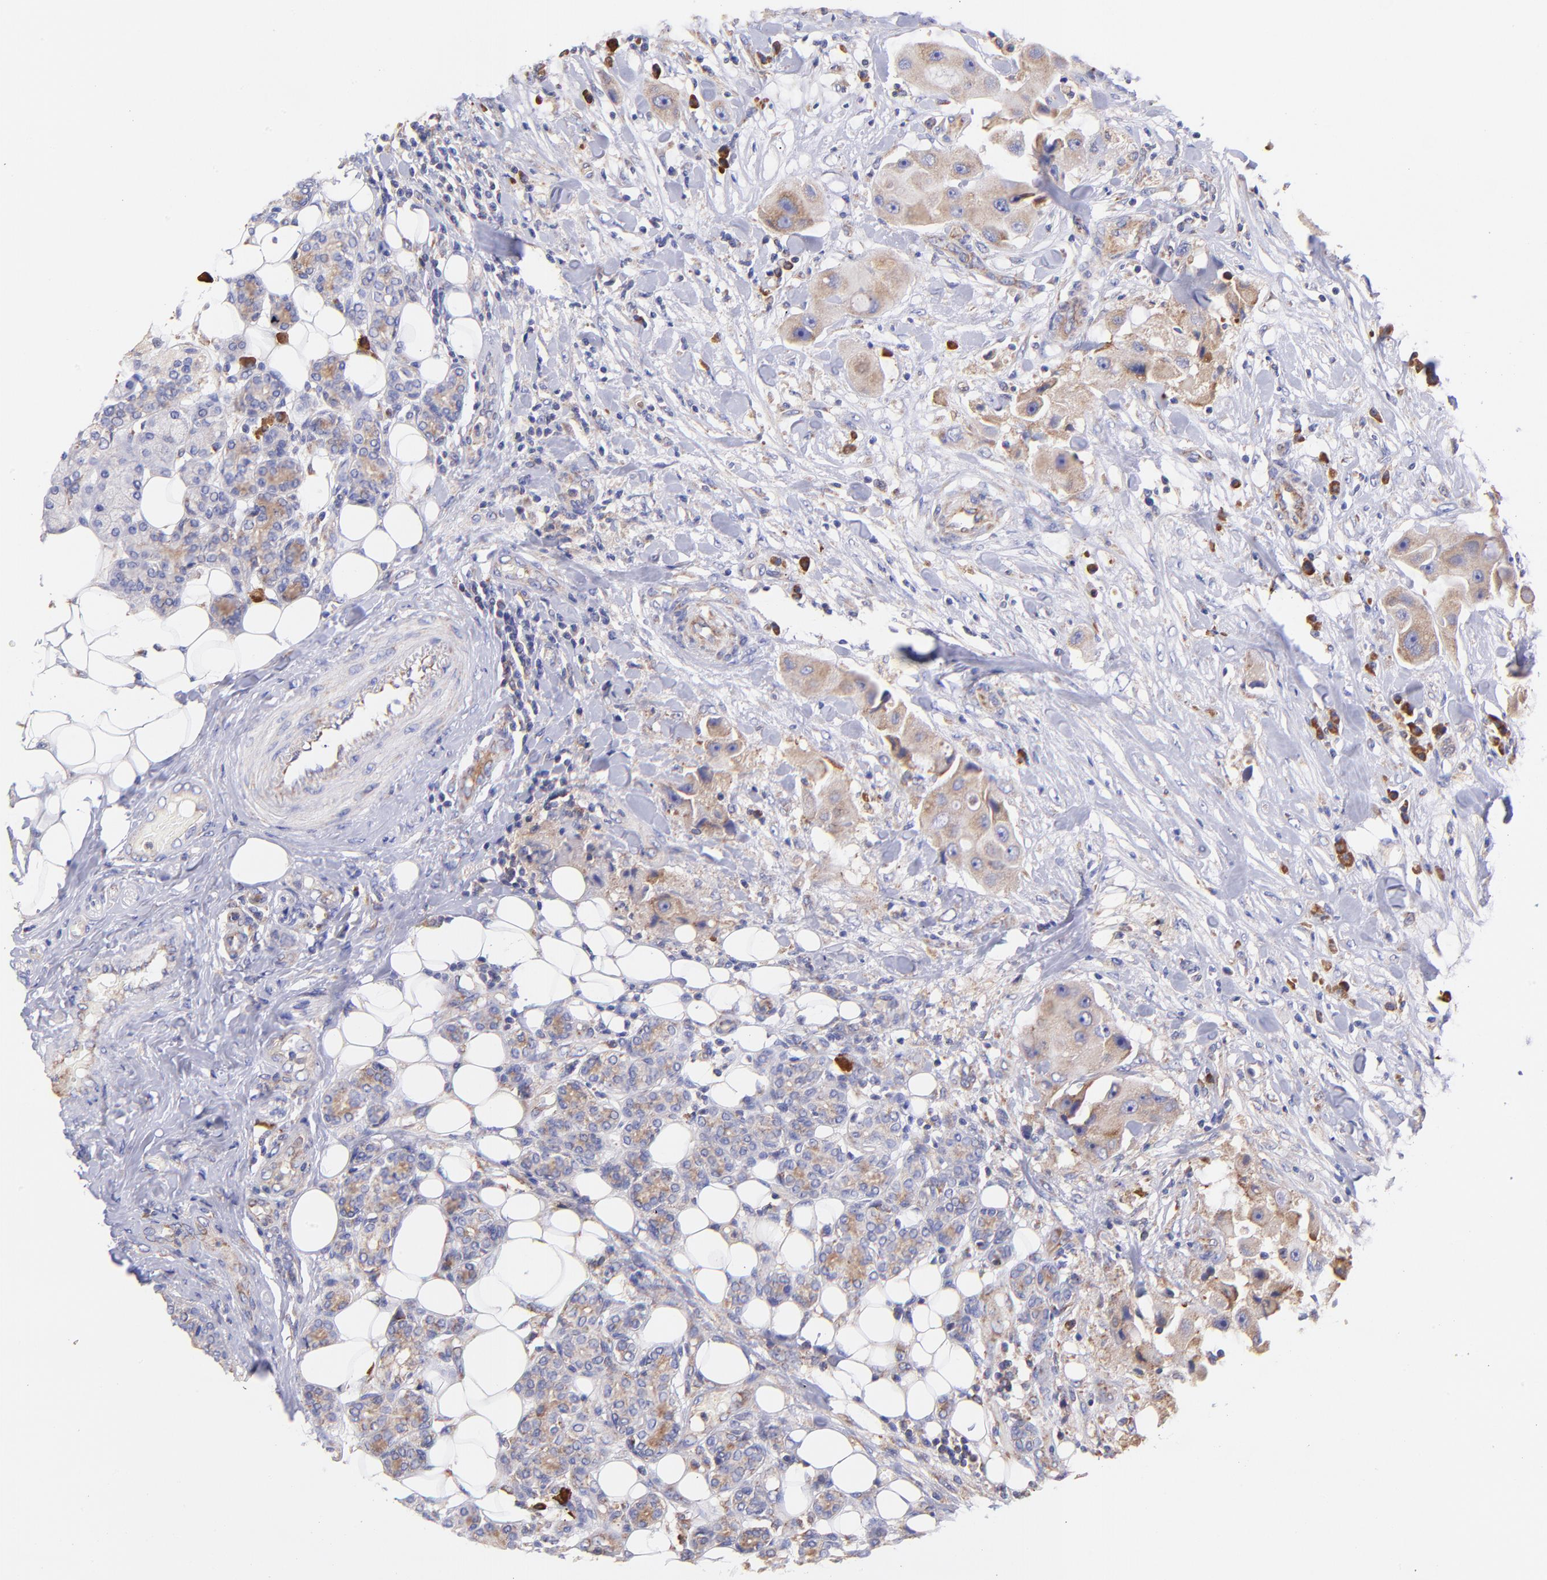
{"staining": {"intensity": "weak", "quantity": ">75%", "location": "cytoplasmic/membranous"}, "tissue": "head and neck cancer", "cell_type": "Tumor cells", "image_type": "cancer", "snomed": [{"axis": "morphology", "description": "Normal tissue, NOS"}, {"axis": "morphology", "description": "Adenocarcinoma, NOS"}, {"axis": "topography", "description": "Salivary gland"}, {"axis": "topography", "description": "Head-Neck"}], "caption": "Head and neck adenocarcinoma was stained to show a protein in brown. There is low levels of weak cytoplasmic/membranous expression in approximately >75% of tumor cells.", "gene": "PREX1", "patient": {"sex": "male", "age": 80}}